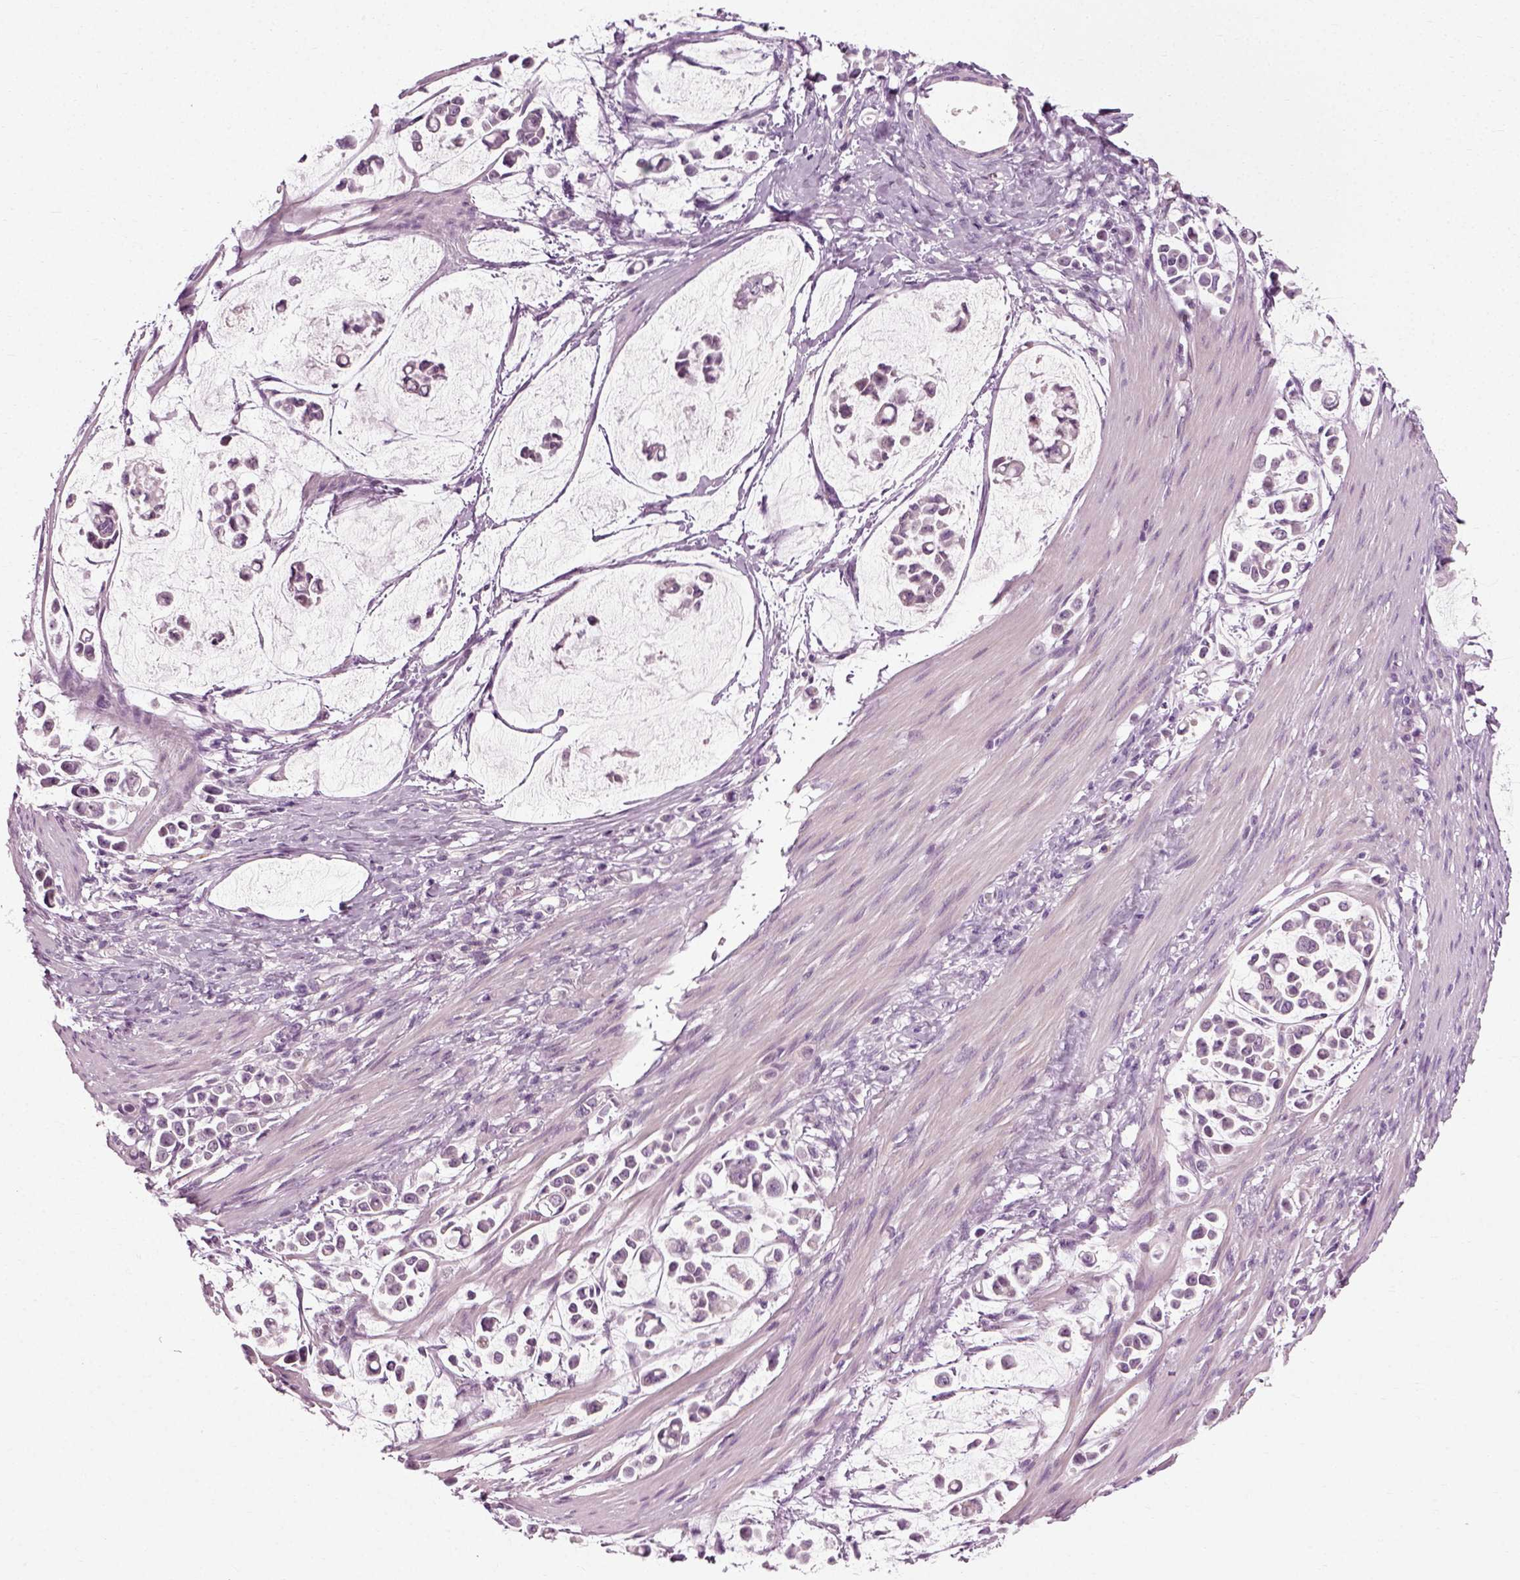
{"staining": {"intensity": "negative", "quantity": "none", "location": "none"}, "tissue": "stomach cancer", "cell_type": "Tumor cells", "image_type": "cancer", "snomed": [{"axis": "morphology", "description": "Adenocarcinoma, NOS"}, {"axis": "topography", "description": "Stomach"}], "caption": "There is no significant expression in tumor cells of stomach cancer.", "gene": "SCG5", "patient": {"sex": "male", "age": 82}}